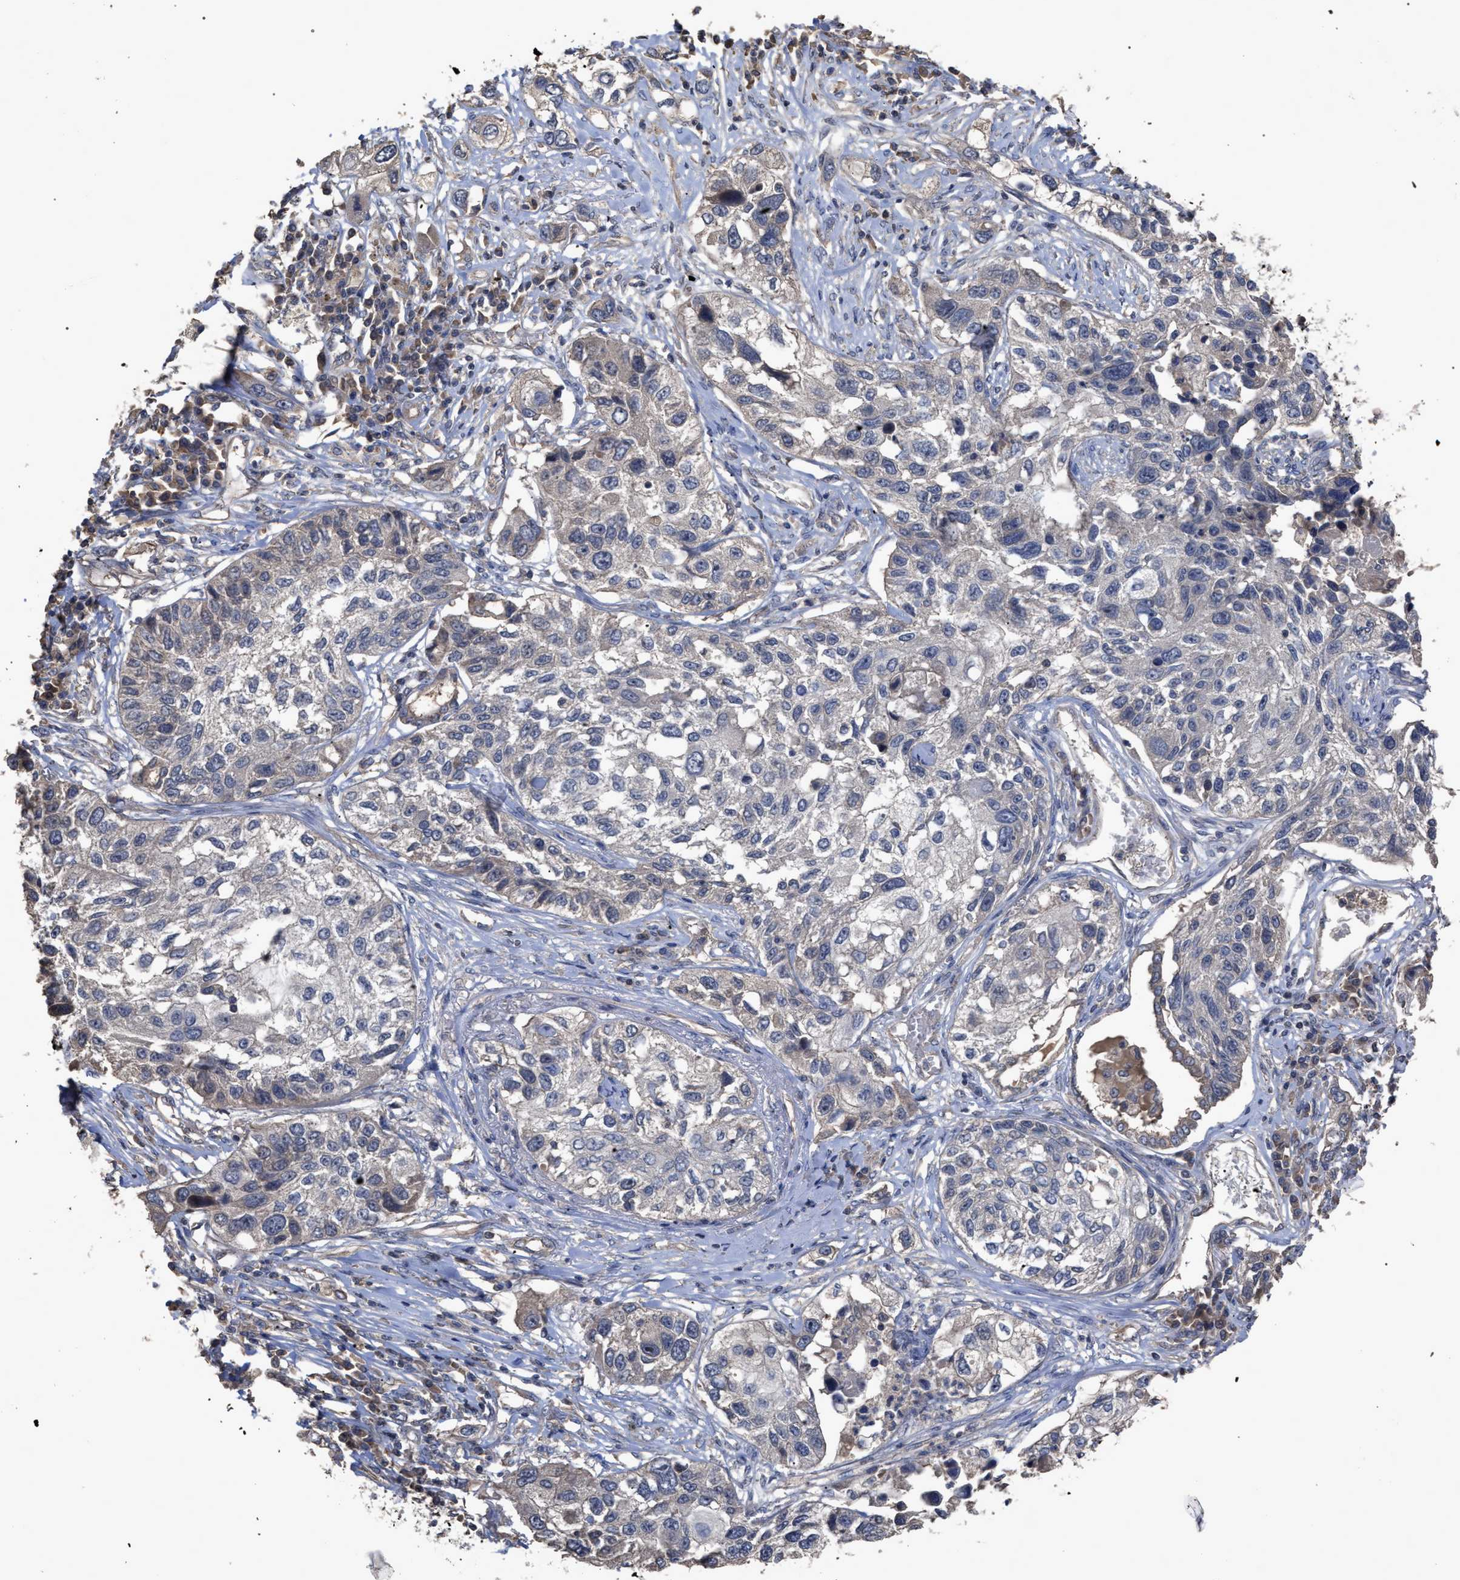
{"staining": {"intensity": "weak", "quantity": "<25%", "location": "cytoplasmic/membranous"}, "tissue": "lung cancer", "cell_type": "Tumor cells", "image_type": "cancer", "snomed": [{"axis": "morphology", "description": "Squamous cell carcinoma, NOS"}, {"axis": "topography", "description": "Lung"}], "caption": "An IHC image of lung cancer is shown. There is no staining in tumor cells of lung cancer.", "gene": "BTN2A1", "patient": {"sex": "male", "age": 71}}